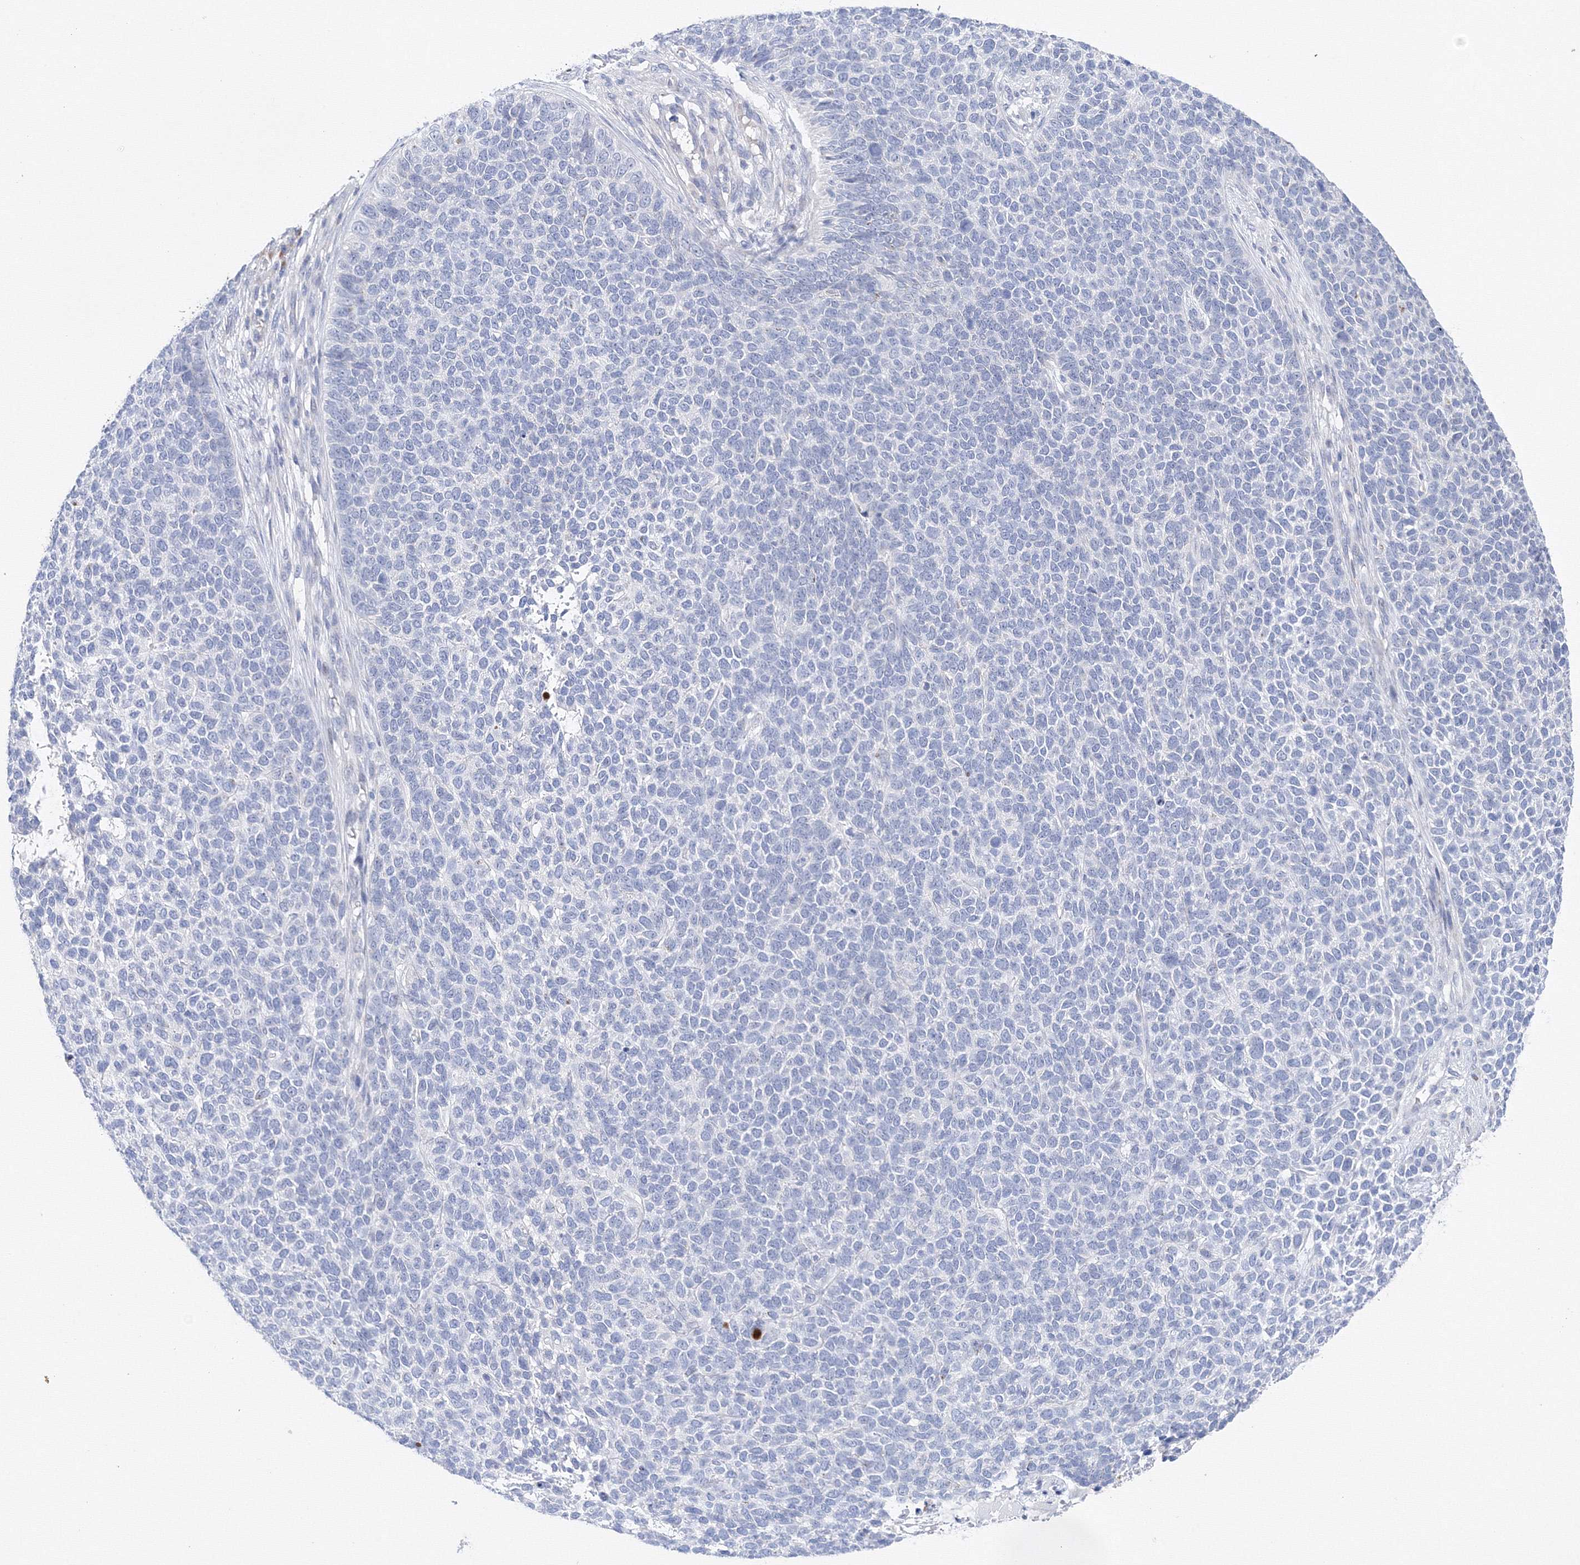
{"staining": {"intensity": "negative", "quantity": "none", "location": "none"}, "tissue": "skin cancer", "cell_type": "Tumor cells", "image_type": "cancer", "snomed": [{"axis": "morphology", "description": "Basal cell carcinoma"}, {"axis": "topography", "description": "Skin"}], "caption": "The image exhibits no significant positivity in tumor cells of basal cell carcinoma (skin).", "gene": "TAMM41", "patient": {"sex": "female", "age": 84}}